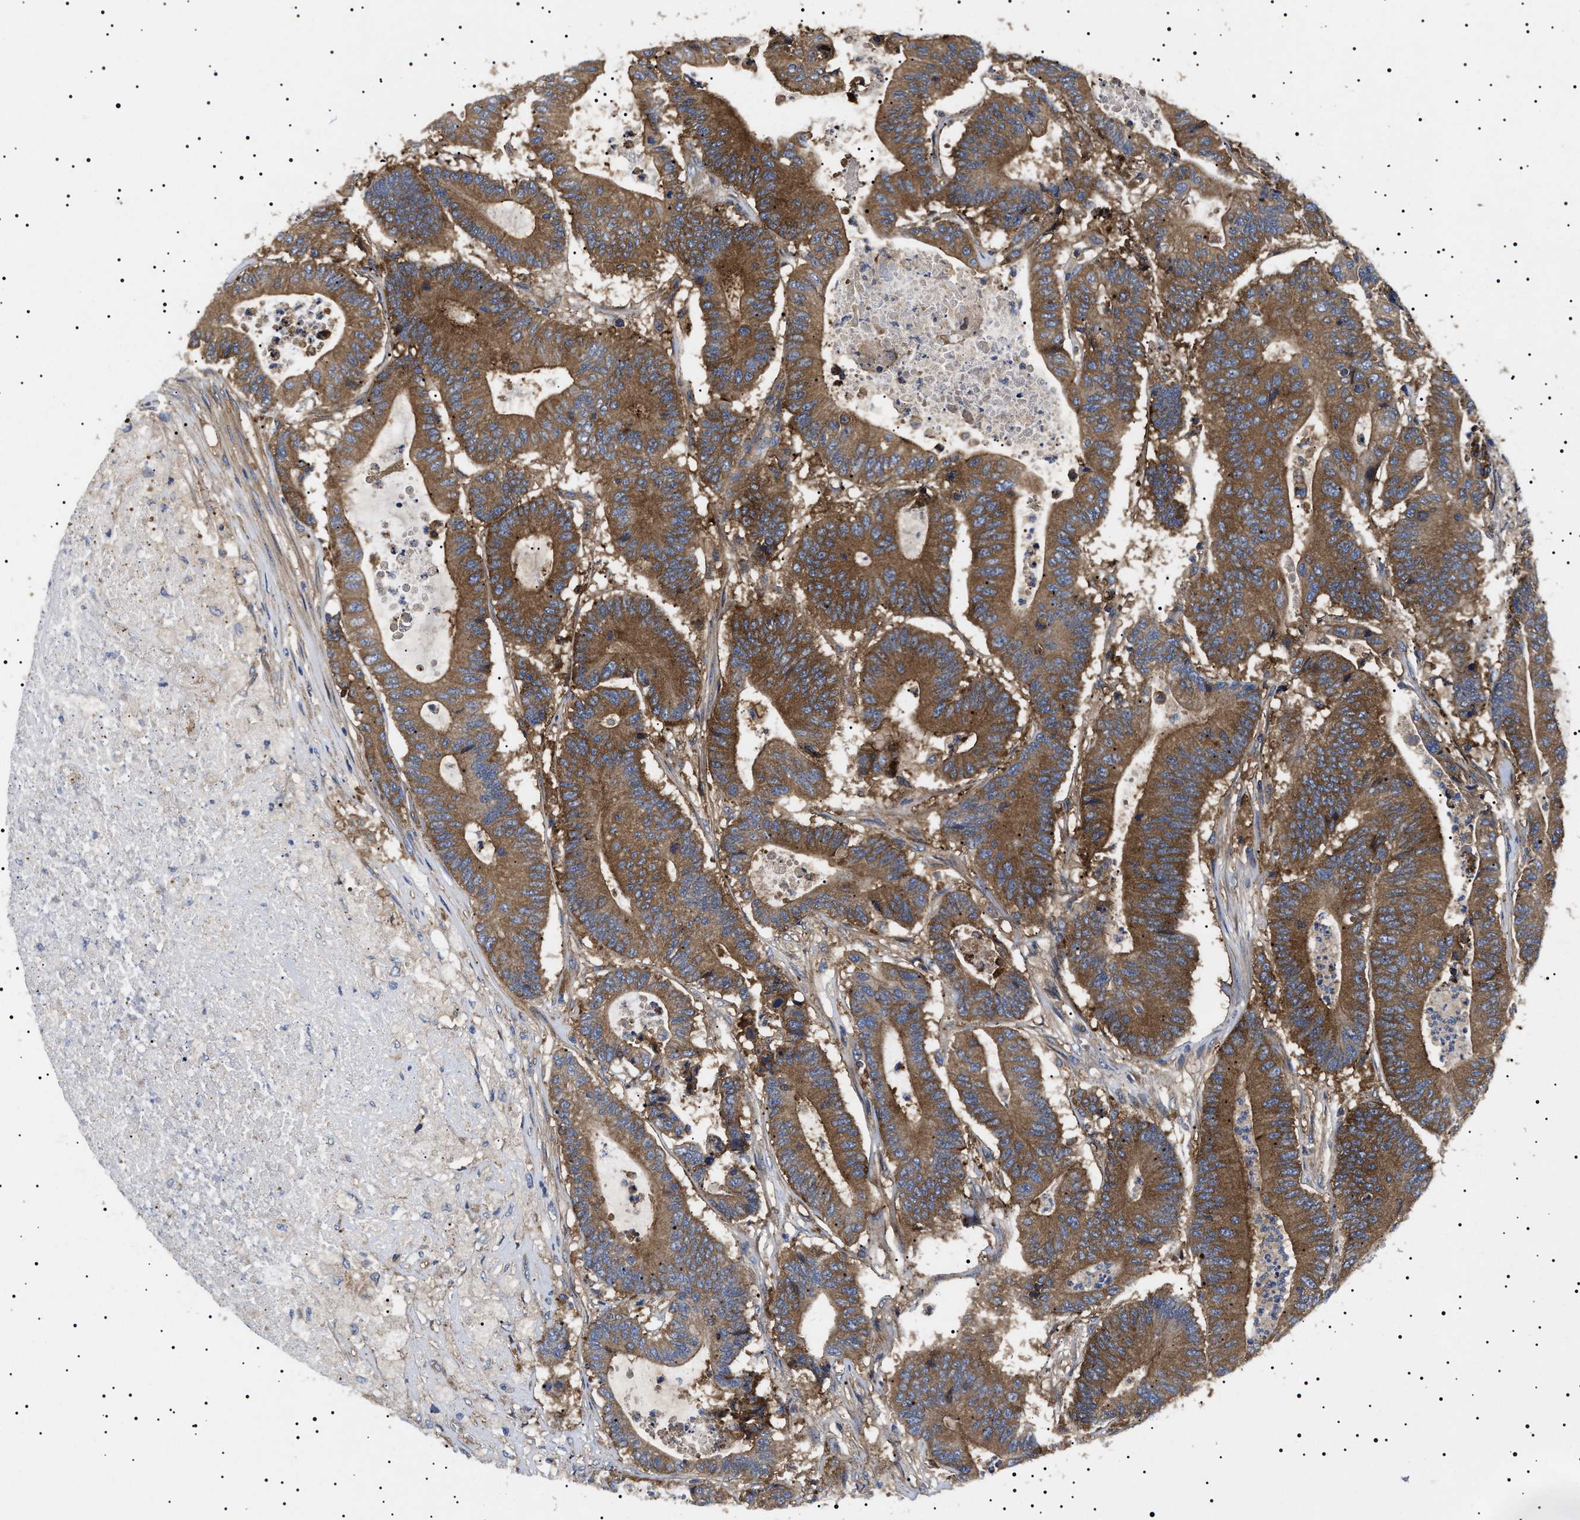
{"staining": {"intensity": "strong", "quantity": ">75%", "location": "cytoplasmic/membranous"}, "tissue": "colorectal cancer", "cell_type": "Tumor cells", "image_type": "cancer", "snomed": [{"axis": "morphology", "description": "Adenocarcinoma, NOS"}, {"axis": "topography", "description": "Colon"}], "caption": "IHC of human colorectal adenocarcinoma reveals high levels of strong cytoplasmic/membranous positivity in about >75% of tumor cells. Using DAB (brown) and hematoxylin (blue) stains, captured at high magnification using brightfield microscopy.", "gene": "TPP2", "patient": {"sex": "female", "age": 84}}